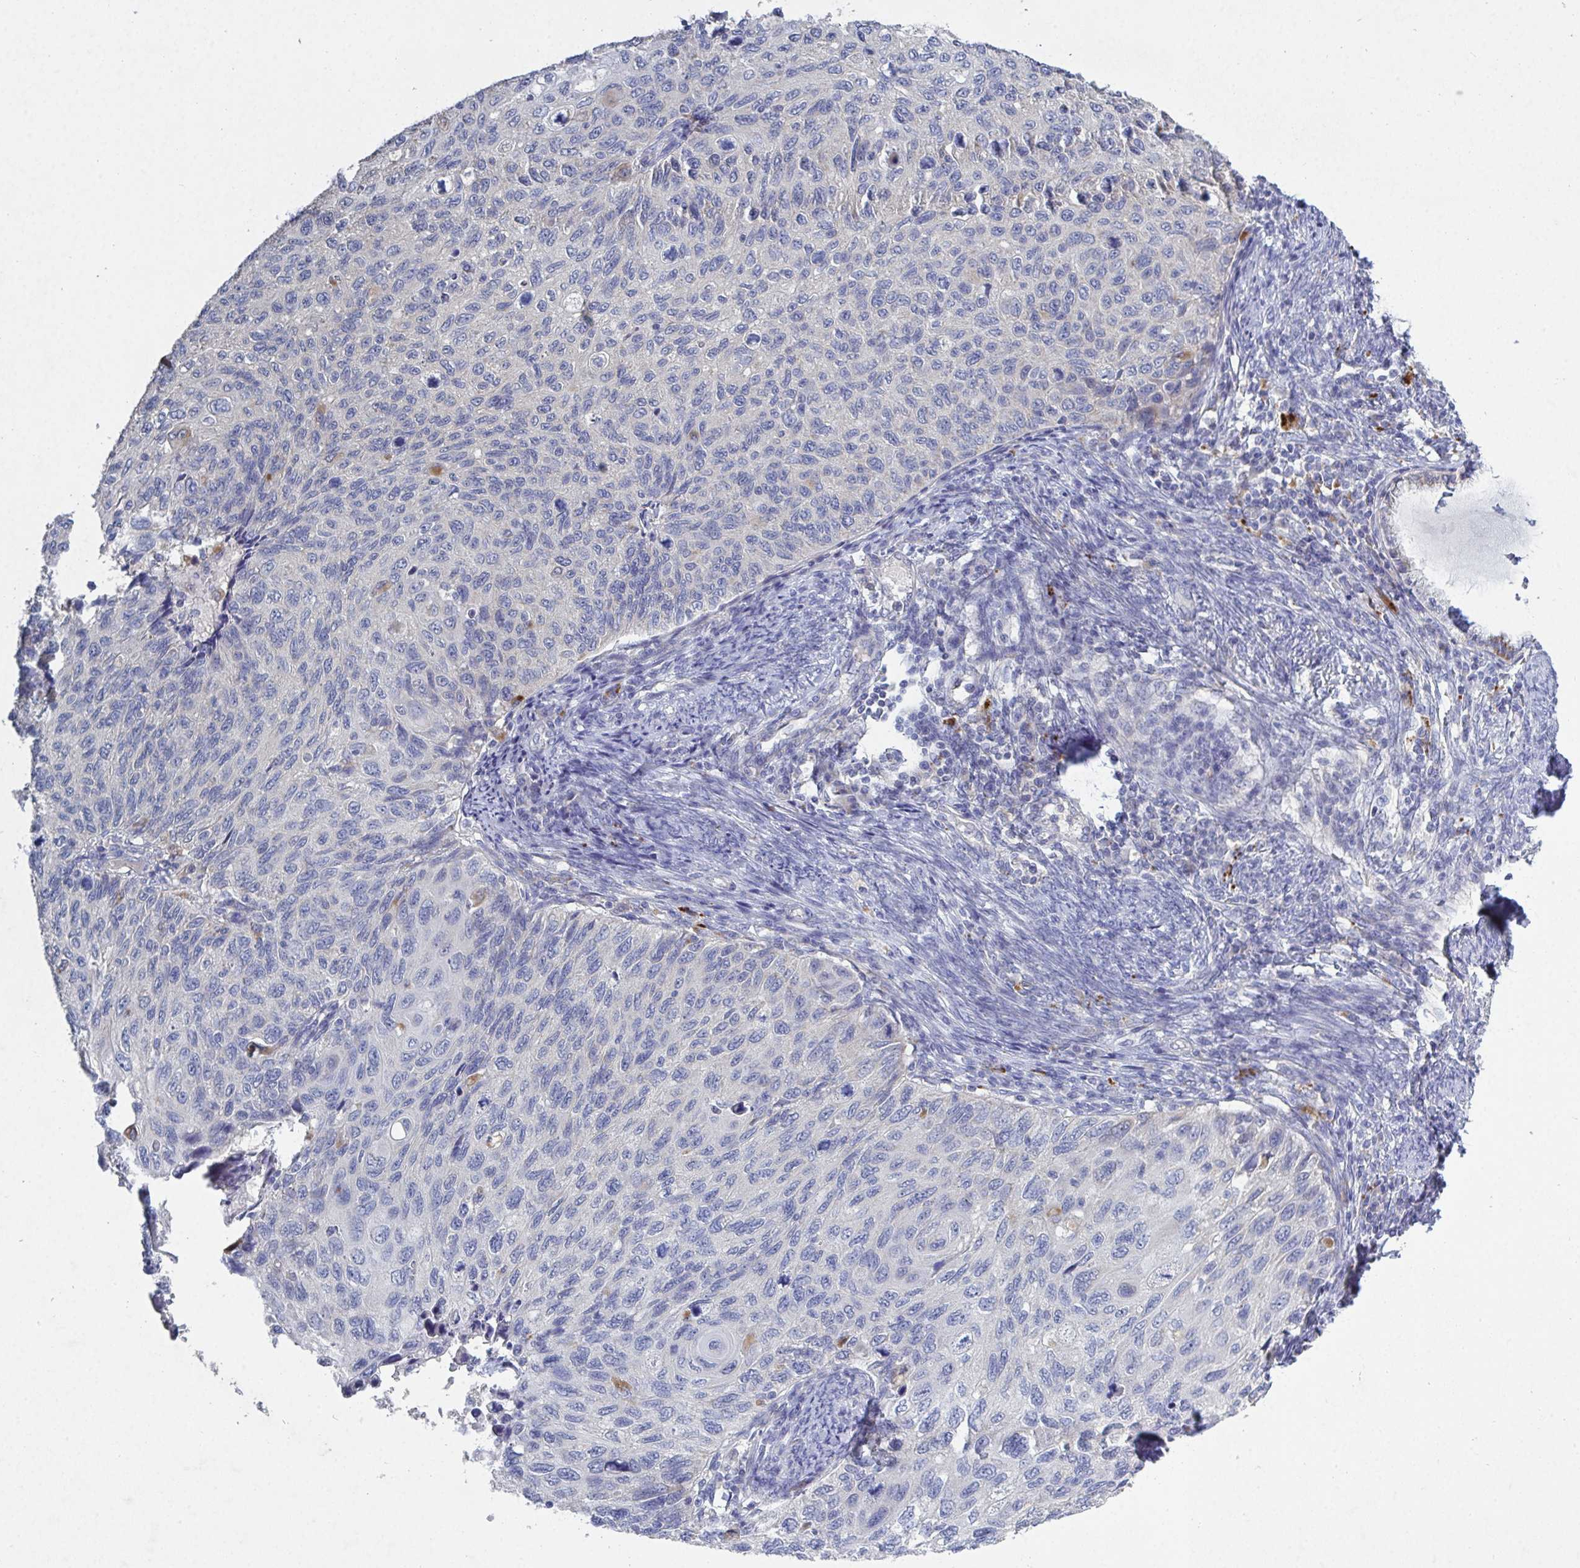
{"staining": {"intensity": "negative", "quantity": "none", "location": "none"}, "tissue": "cervical cancer", "cell_type": "Tumor cells", "image_type": "cancer", "snomed": [{"axis": "morphology", "description": "Squamous cell carcinoma, NOS"}, {"axis": "topography", "description": "Cervix"}], "caption": "A high-resolution micrograph shows immunohistochemistry (IHC) staining of cervical cancer, which exhibits no significant expression in tumor cells.", "gene": "GALNT13", "patient": {"sex": "female", "age": 70}}